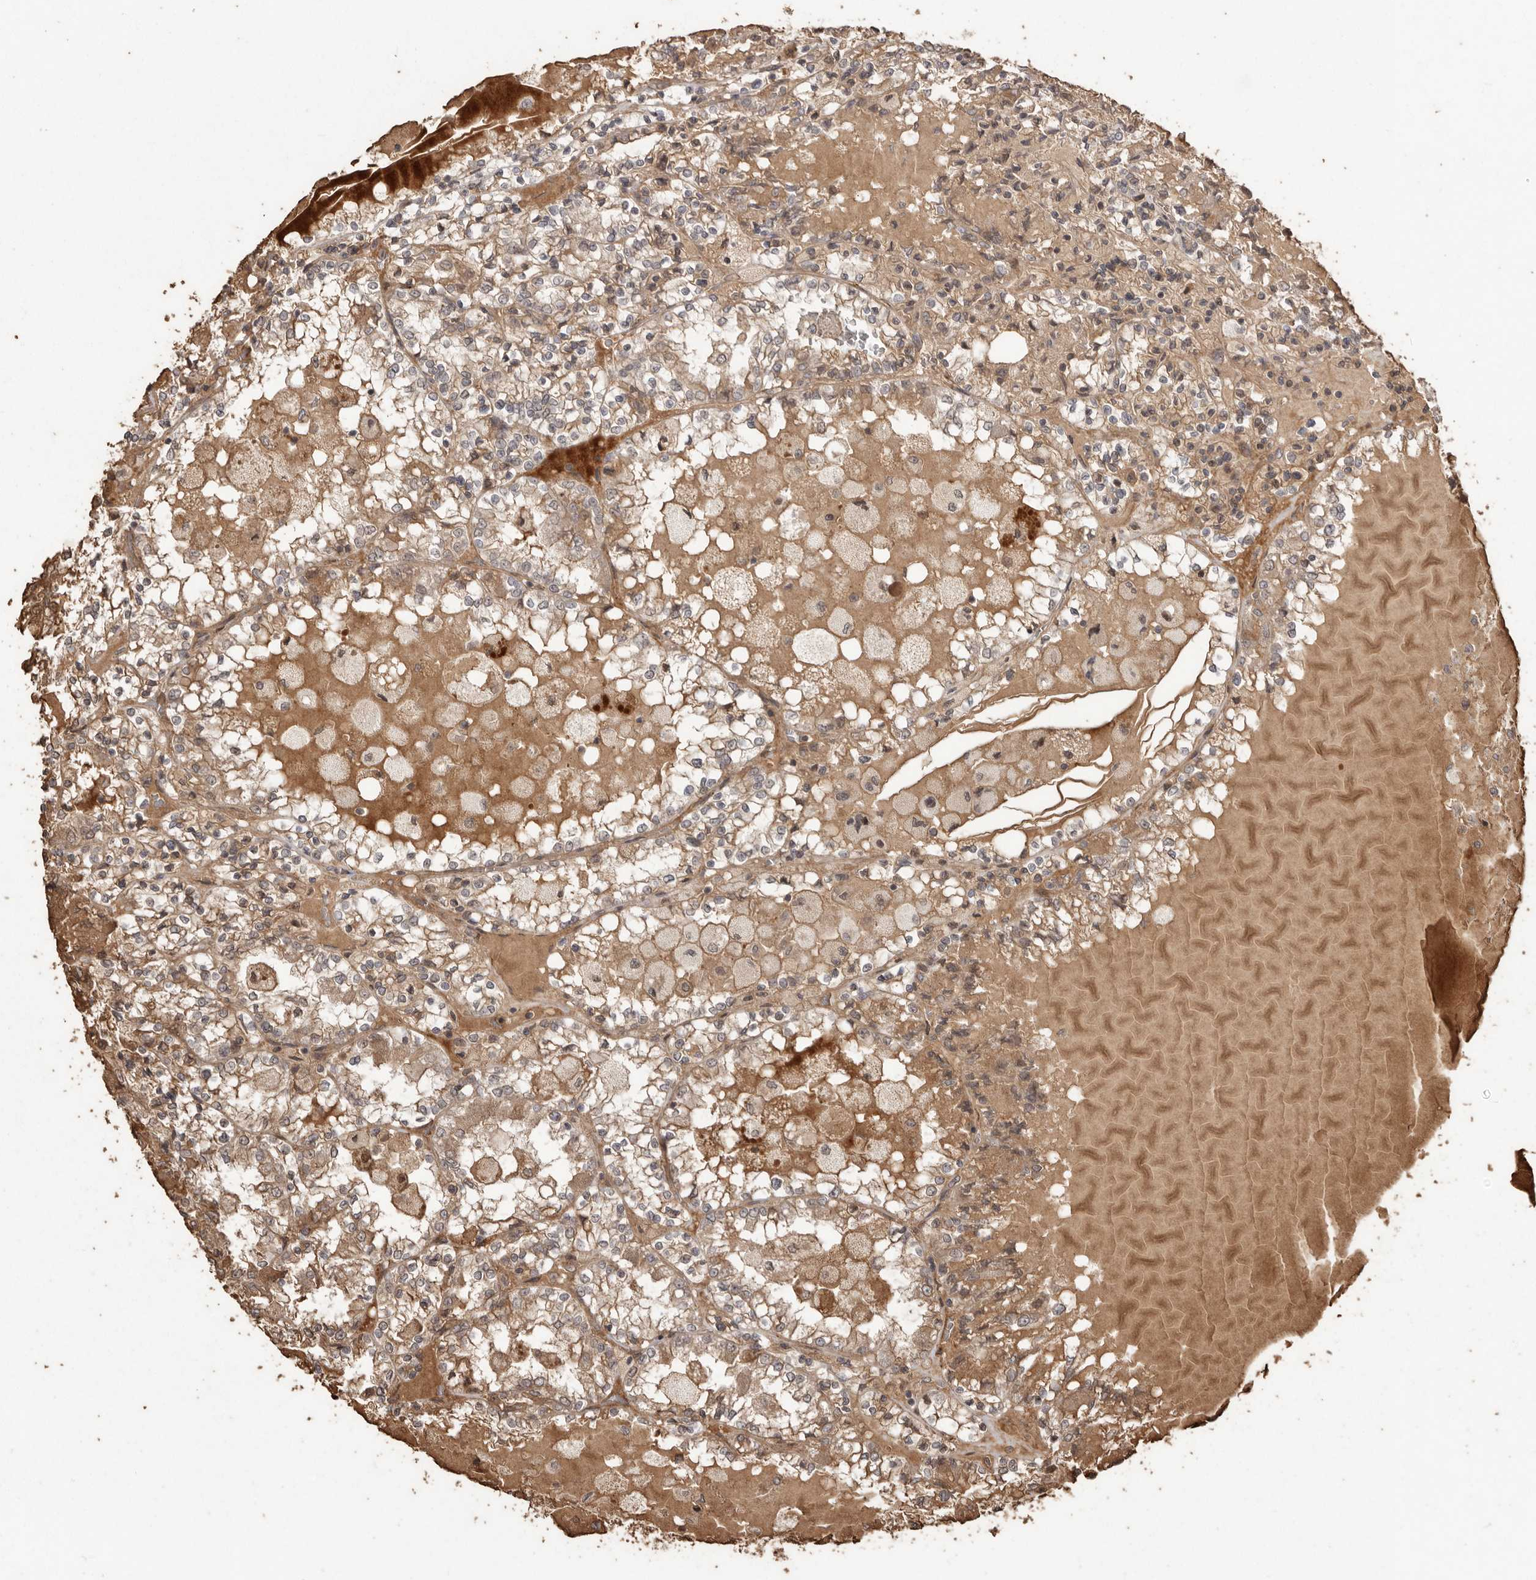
{"staining": {"intensity": "weak", "quantity": "25%-75%", "location": "cytoplasmic/membranous"}, "tissue": "renal cancer", "cell_type": "Tumor cells", "image_type": "cancer", "snomed": [{"axis": "morphology", "description": "Adenocarcinoma, NOS"}, {"axis": "topography", "description": "Kidney"}], "caption": "Weak cytoplasmic/membranous protein positivity is identified in about 25%-75% of tumor cells in adenocarcinoma (renal). The protein is stained brown, and the nuclei are stained in blue (DAB IHC with brightfield microscopy, high magnification).", "gene": "NUP43", "patient": {"sex": "female", "age": 56}}